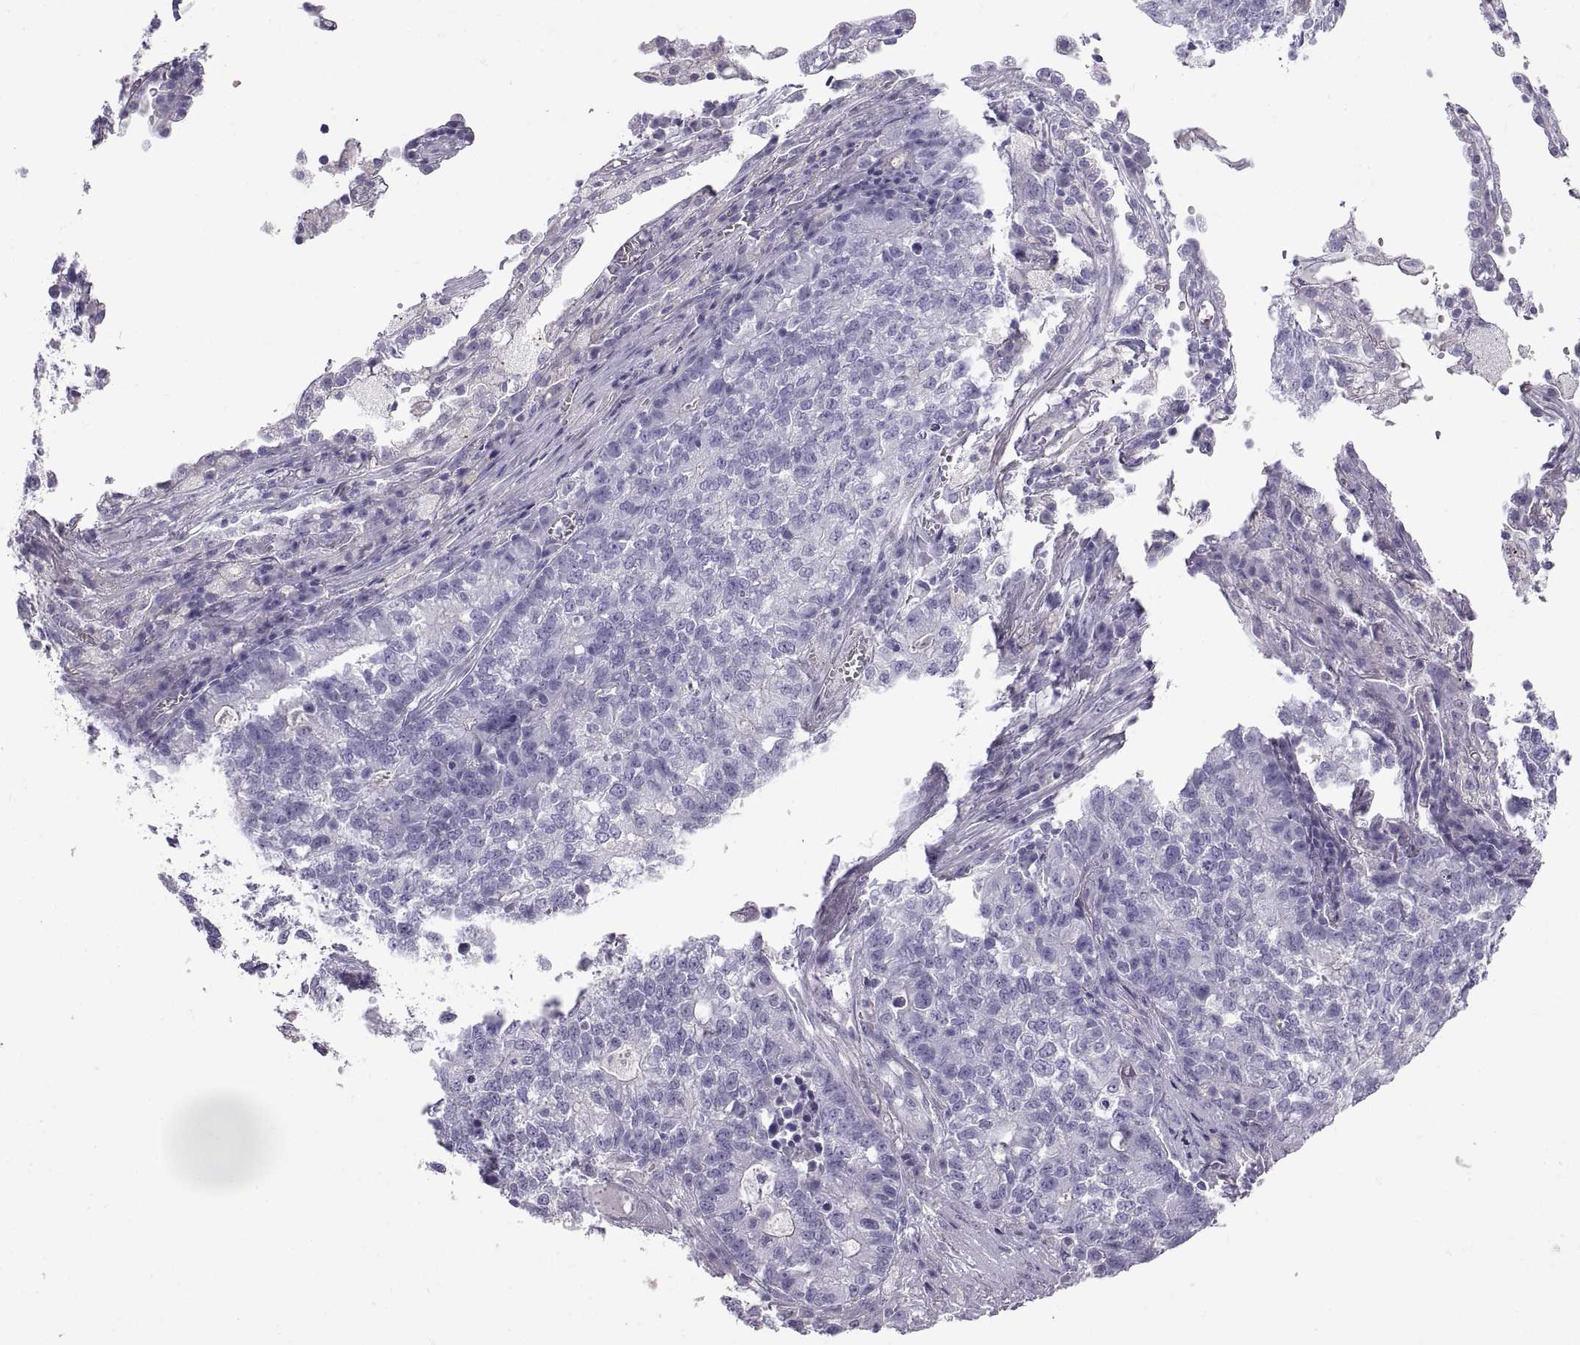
{"staining": {"intensity": "negative", "quantity": "none", "location": "none"}, "tissue": "lung cancer", "cell_type": "Tumor cells", "image_type": "cancer", "snomed": [{"axis": "morphology", "description": "Adenocarcinoma, NOS"}, {"axis": "topography", "description": "Lung"}], "caption": "IHC of lung adenocarcinoma exhibits no positivity in tumor cells. (Brightfield microscopy of DAB IHC at high magnification).", "gene": "CRYBB3", "patient": {"sex": "male", "age": 57}}